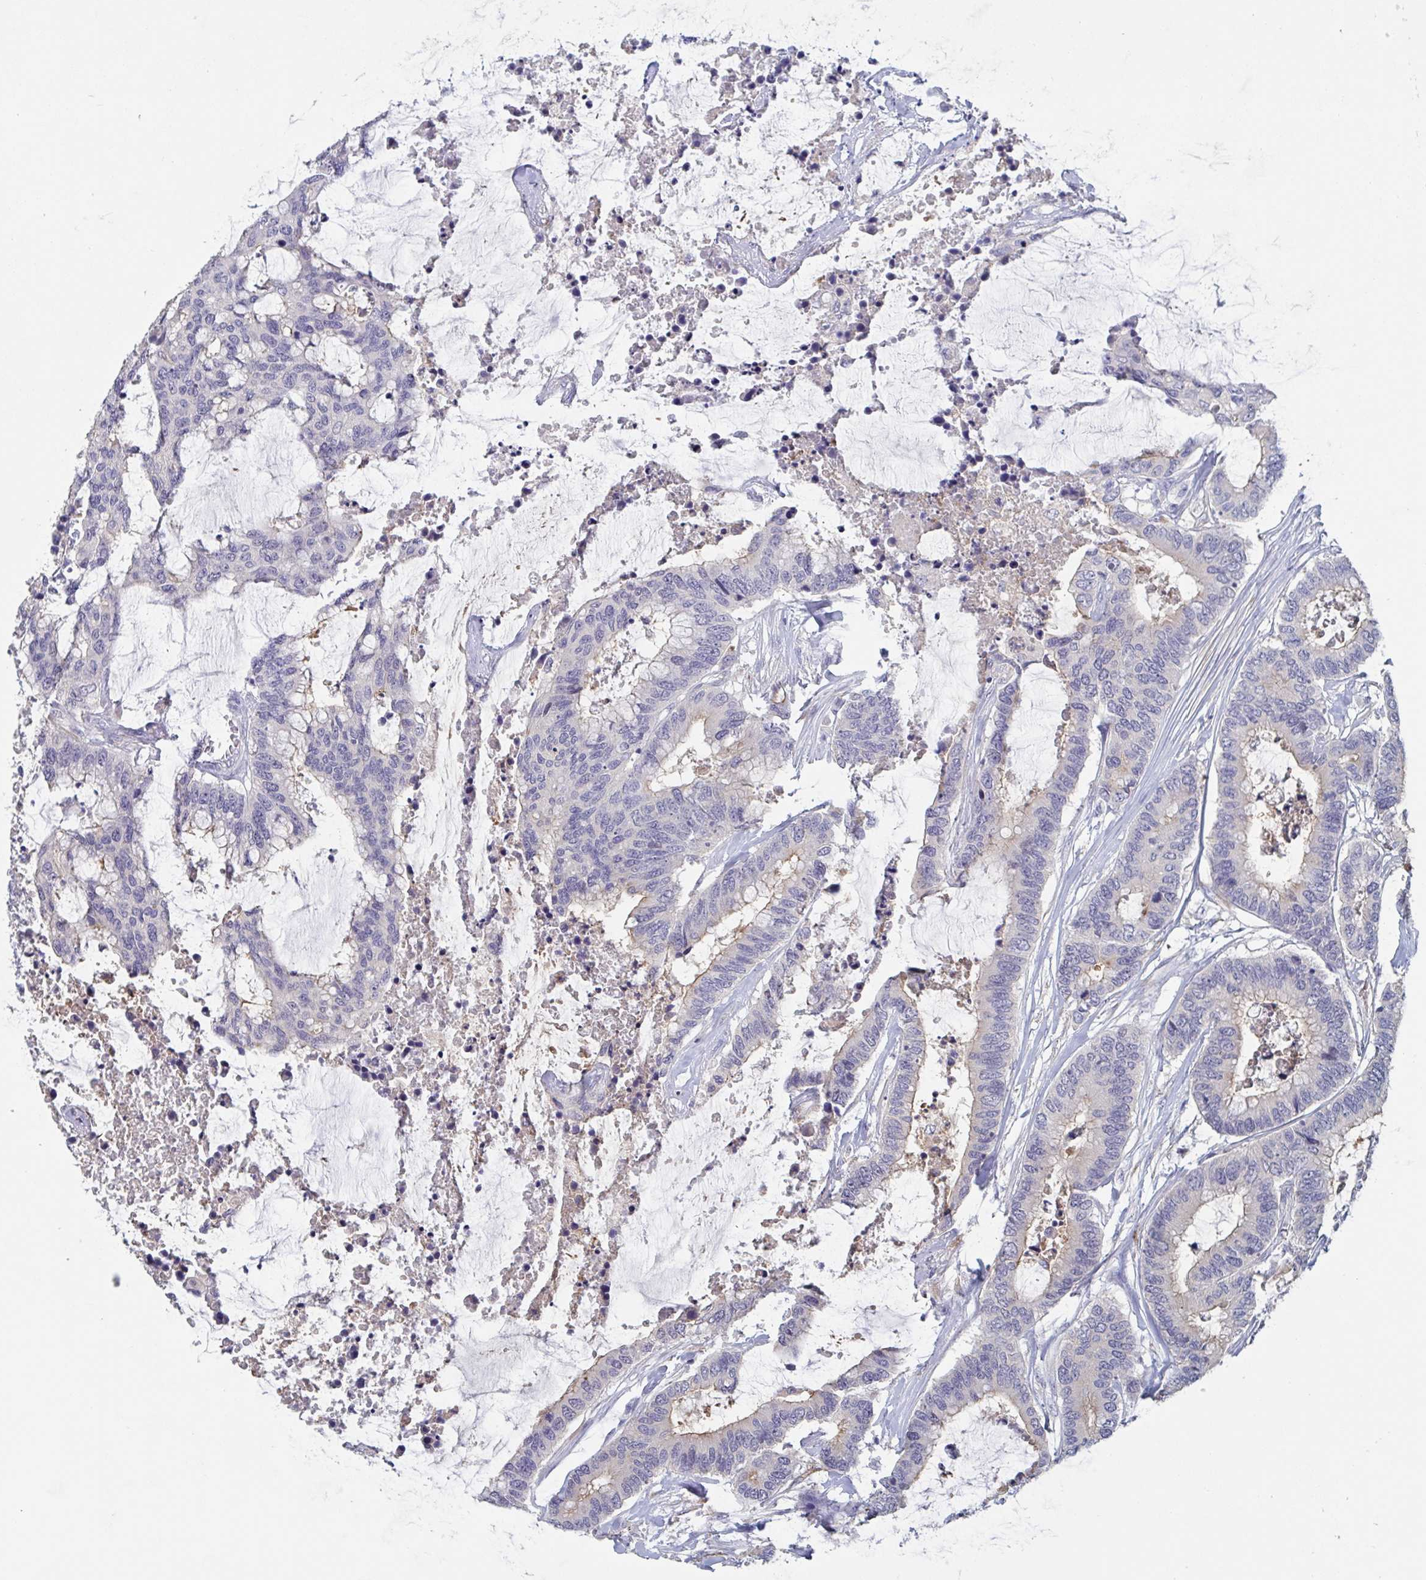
{"staining": {"intensity": "weak", "quantity": "<25%", "location": "cytoplasmic/membranous"}, "tissue": "colorectal cancer", "cell_type": "Tumor cells", "image_type": "cancer", "snomed": [{"axis": "morphology", "description": "Adenocarcinoma, NOS"}, {"axis": "topography", "description": "Rectum"}], "caption": "DAB immunohistochemical staining of colorectal cancer (adenocarcinoma) shows no significant staining in tumor cells.", "gene": "ST14", "patient": {"sex": "female", "age": 59}}